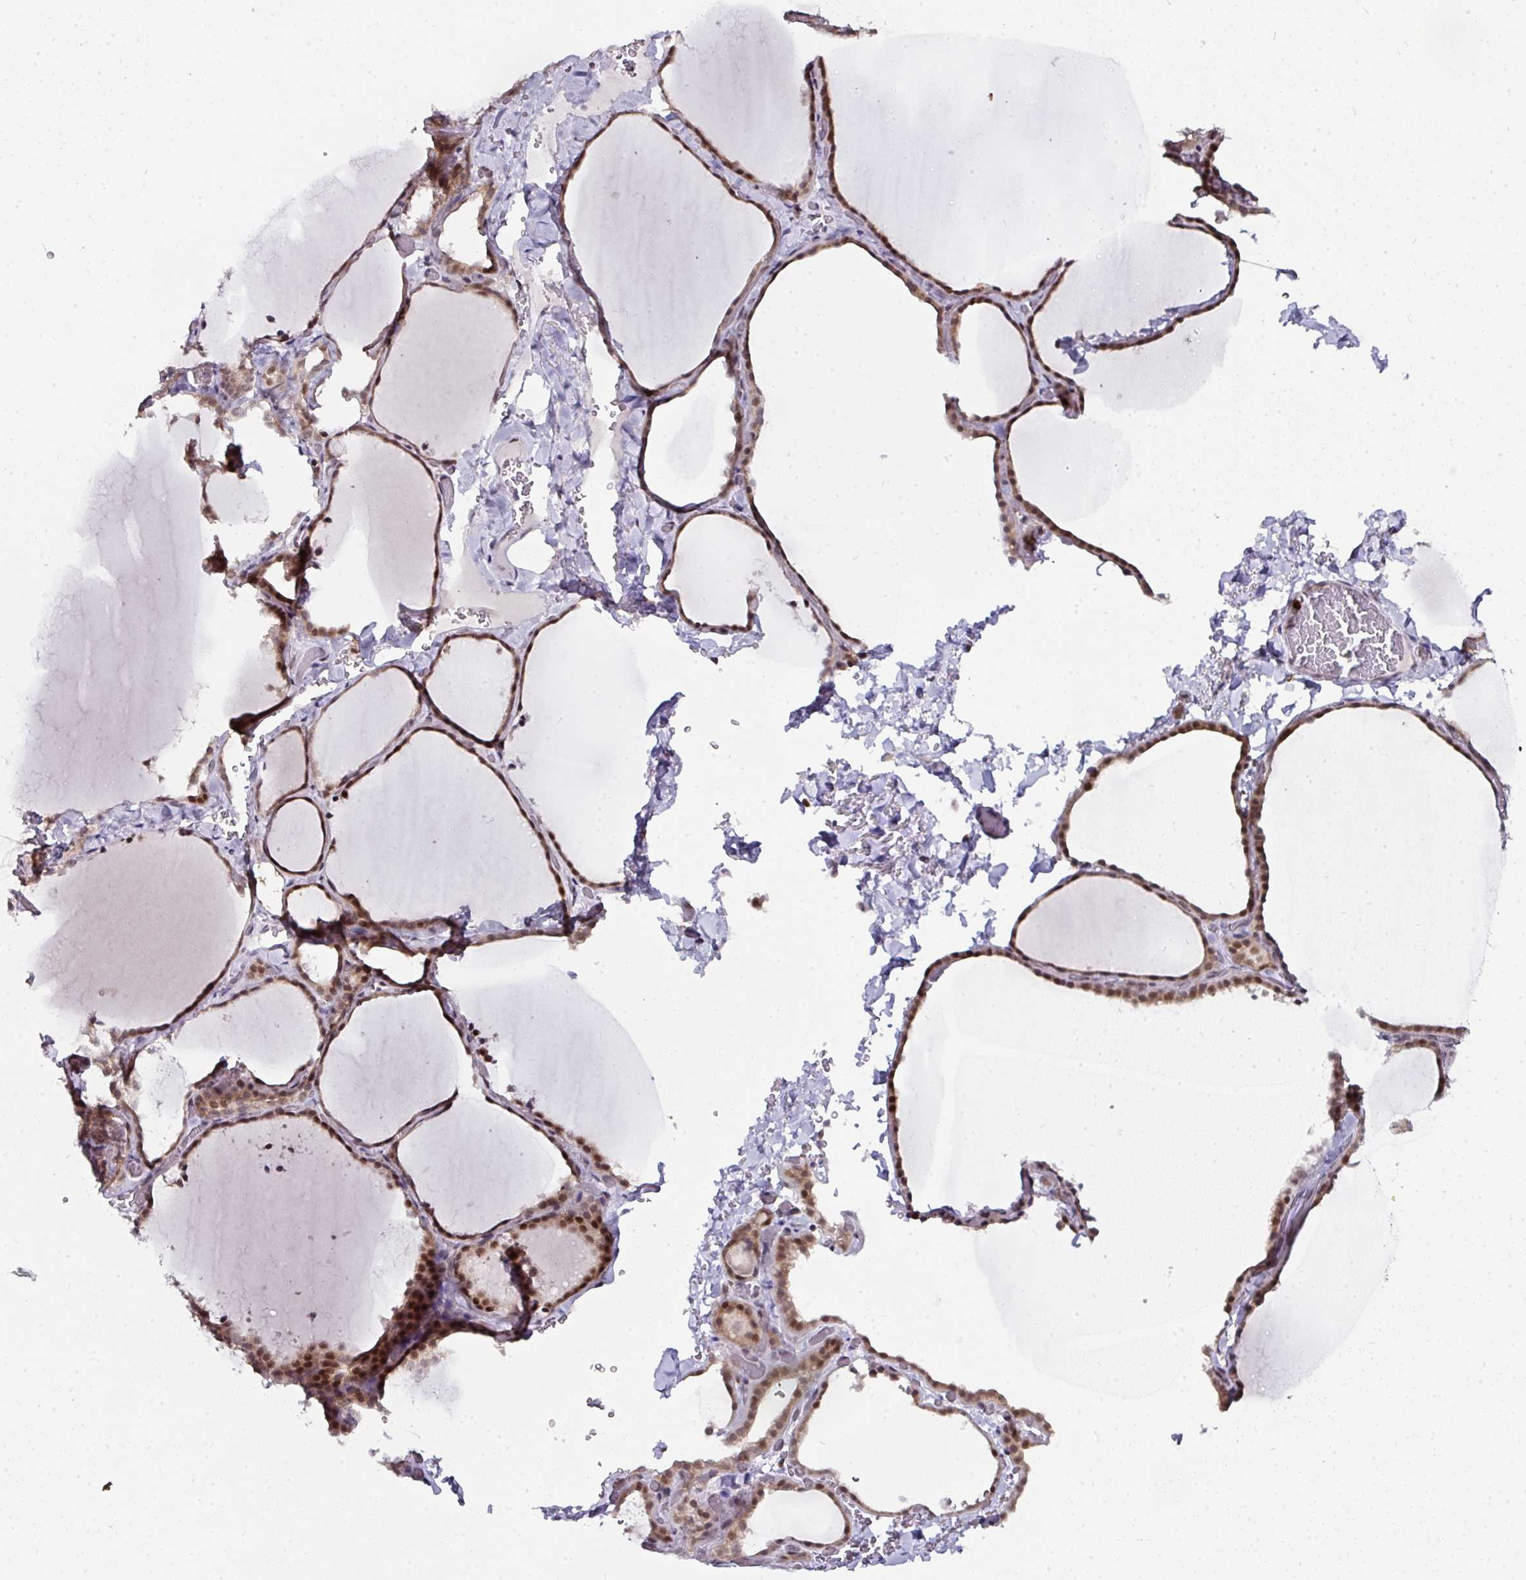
{"staining": {"intensity": "moderate", "quantity": "25%-75%", "location": "nuclear"}, "tissue": "thyroid gland", "cell_type": "Glandular cells", "image_type": "normal", "snomed": [{"axis": "morphology", "description": "Normal tissue, NOS"}, {"axis": "topography", "description": "Thyroid gland"}], "caption": "The histopathology image reveals a brown stain indicating the presence of a protein in the nuclear of glandular cells in thyroid gland.", "gene": "APOLD1", "patient": {"sex": "female", "age": 22}}